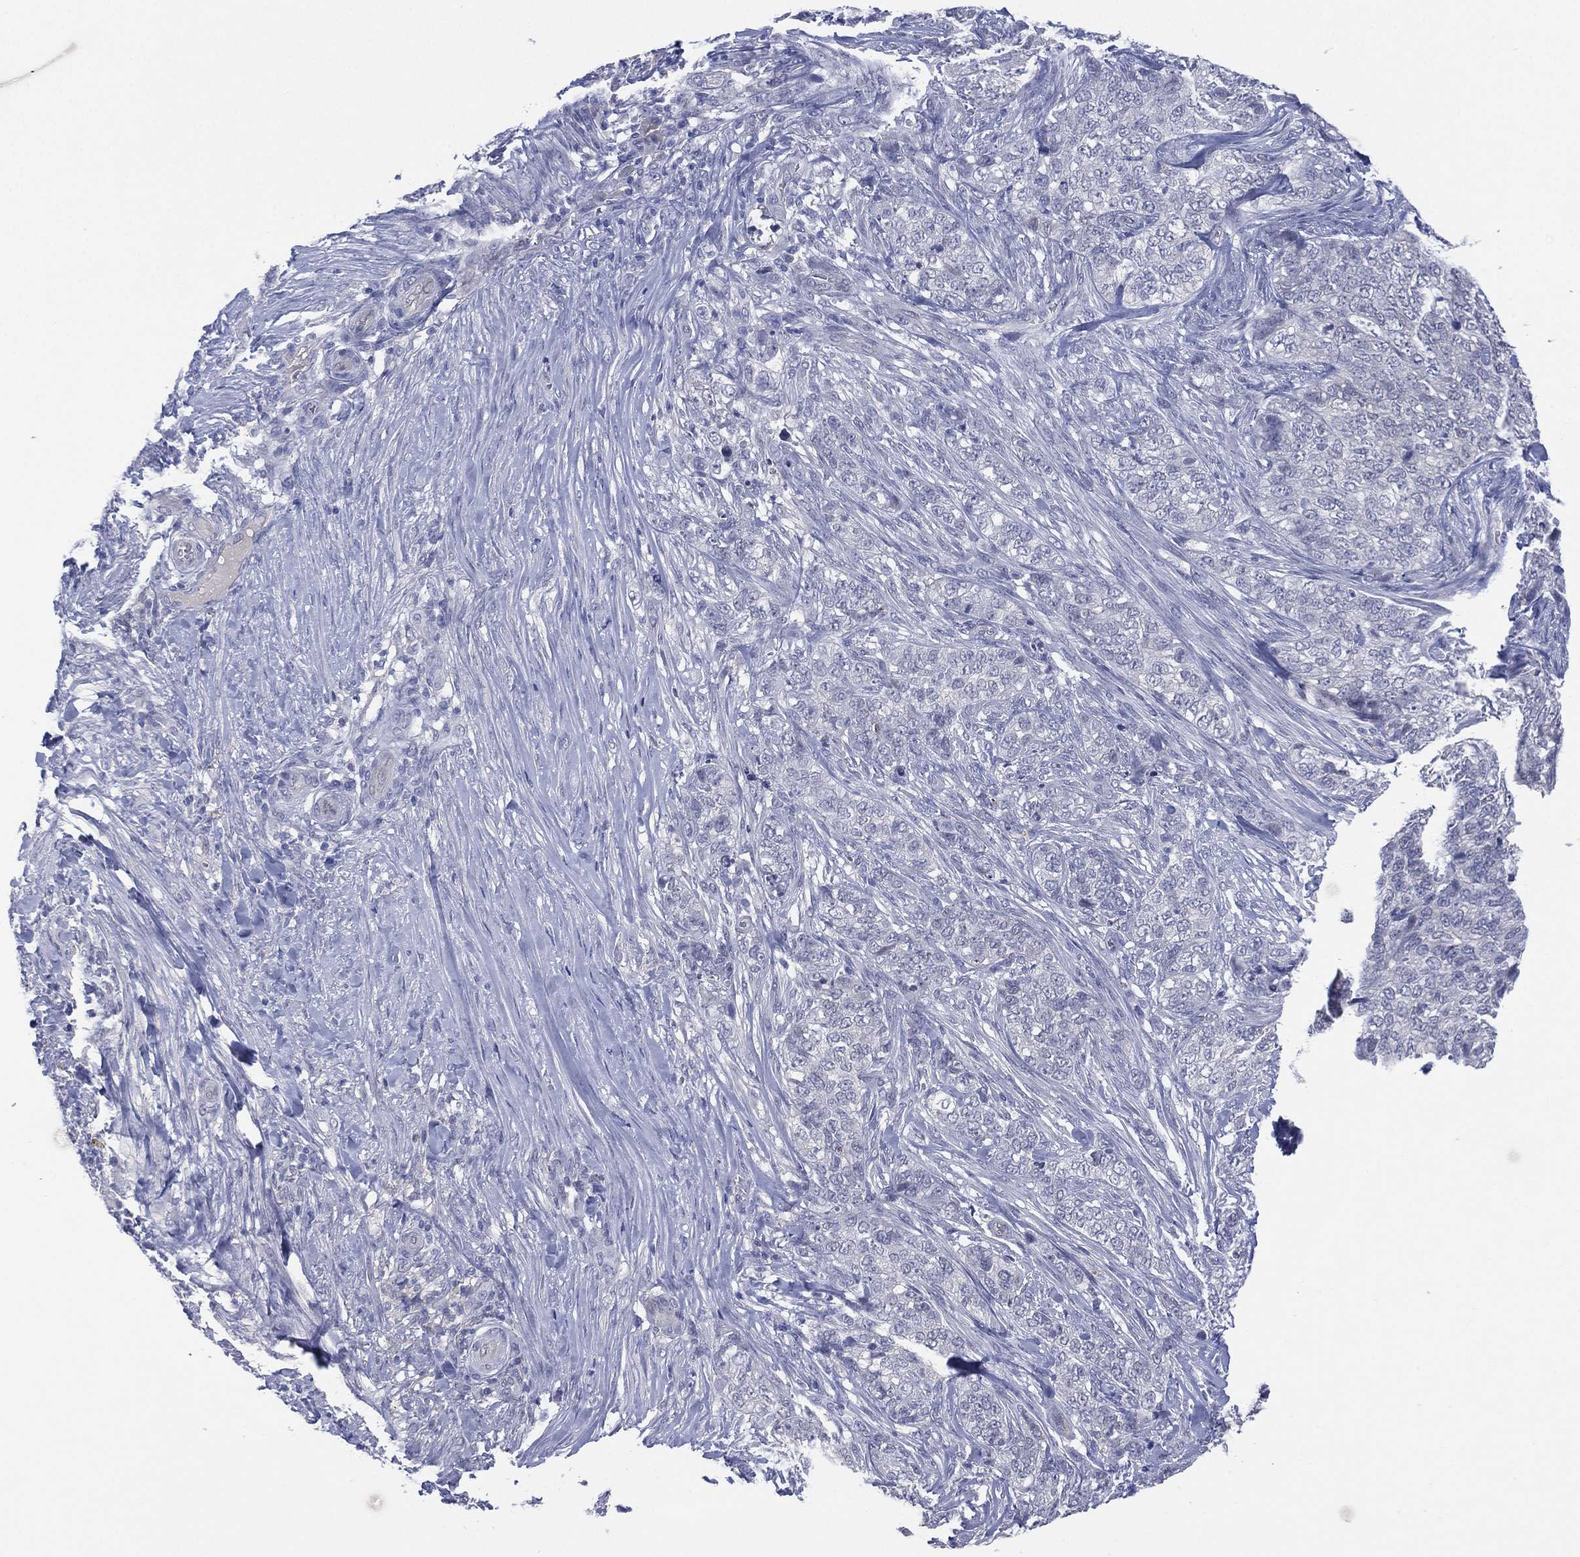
{"staining": {"intensity": "negative", "quantity": "none", "location": "none"}, "tissue": "skin cancer", "cell_type": "Tumor cells", "image_type": "cancer", "snomed": [{"axis": "morphology", "description": "Basal cell carcinoma"}, {"axis": "topography", "description": "Skin"}], "caption": "Tumor cells show no significant expression in skin cancer. (Immunohistochemistry, brightfield microscopy, high magnification).", "gene": "DDAH1", "patient": {"sex": "female", "age": 69}}